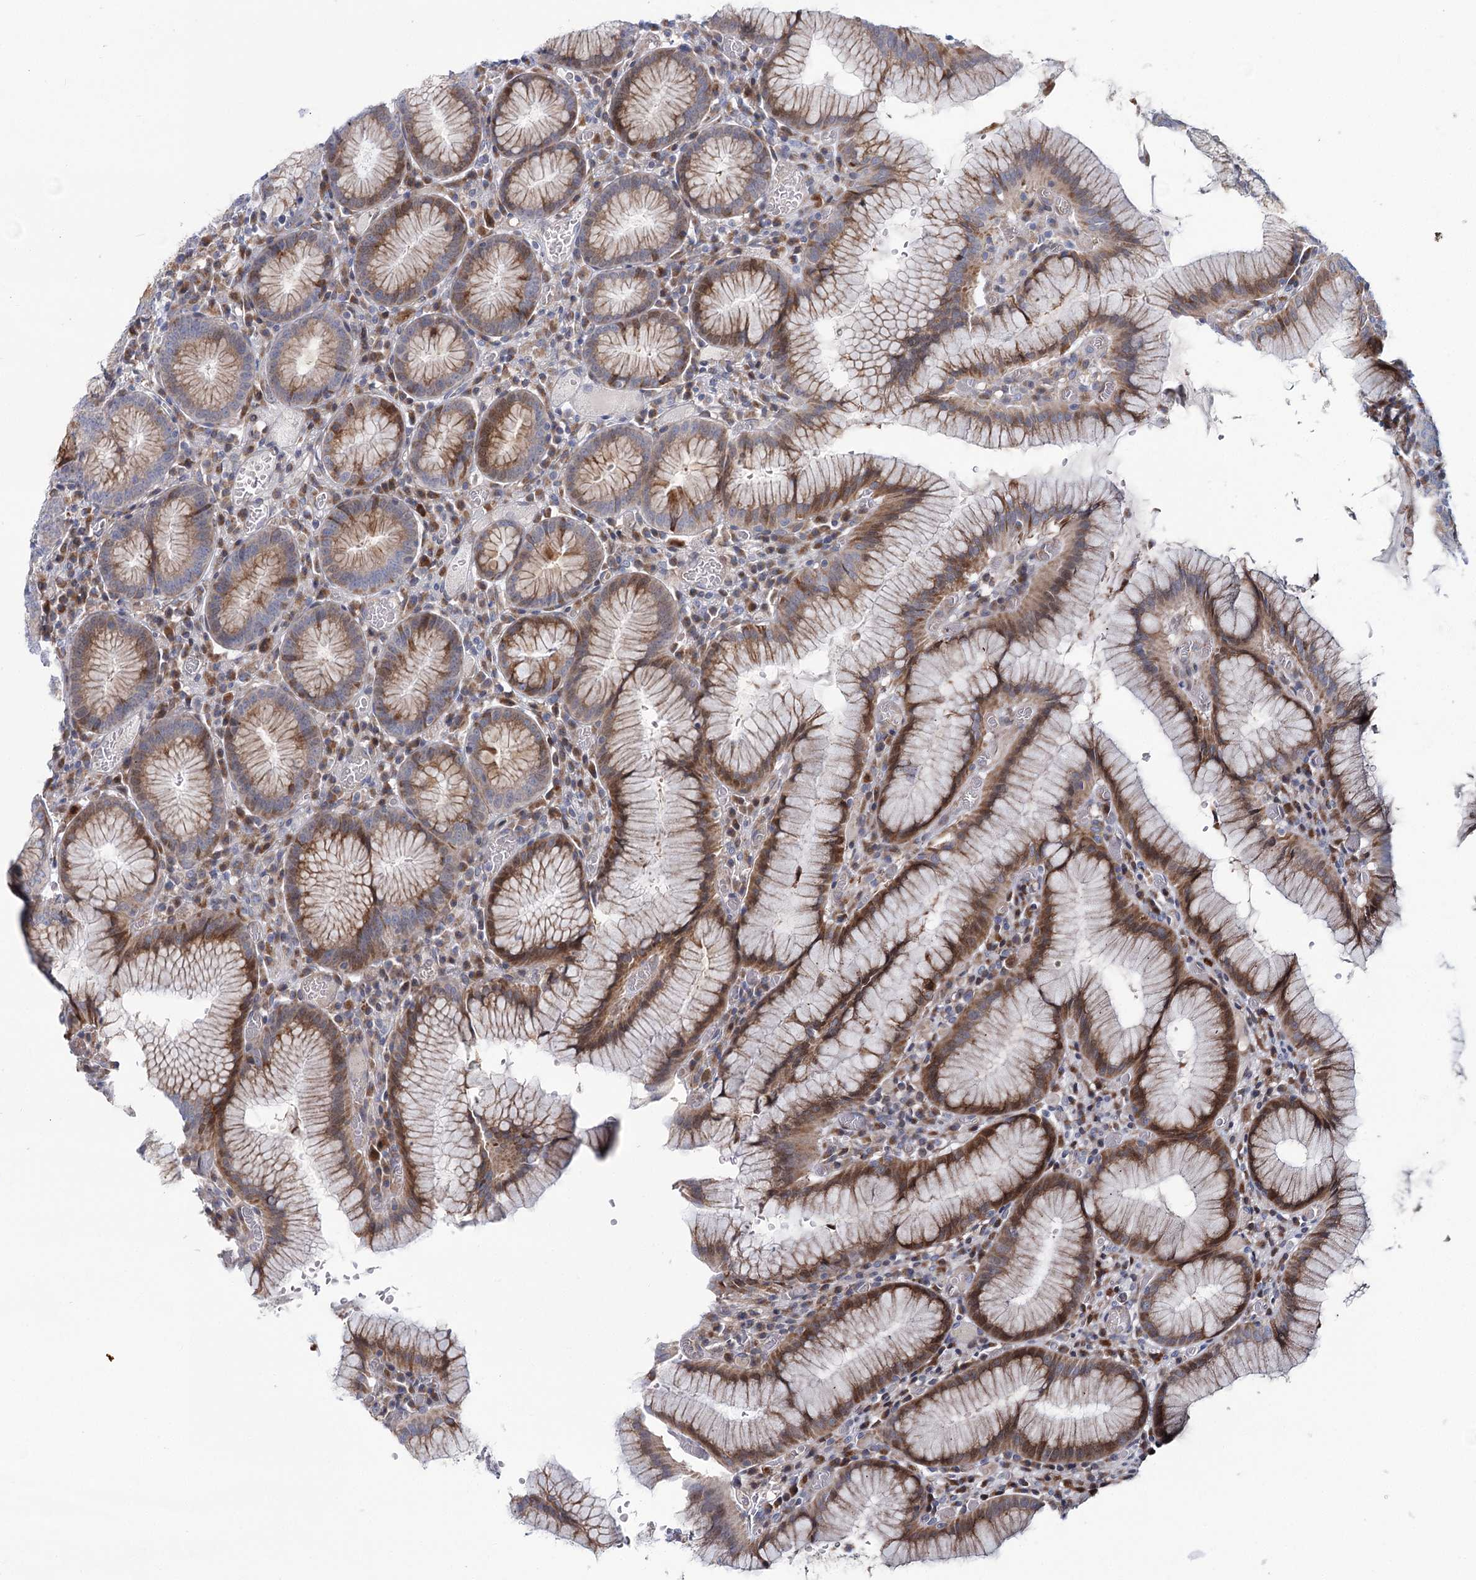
{"staining": {"intensity": "moderate", "quantity": "25%-75%", "location": "cytoplasmic/membranous"}, "tissue": "stomach", "cell_type": "Glandular cells", "image_type": "normal", "snomed": [{"axis": "morphology", "description": "Normal tissue, NOS"}, {"axis": "topography", "description": "Stomach"}], "caption": "Immunohistochemistry of benign human stomach demonstrates medium levels of moderate cytoplasmic/membranous staining in approximately 25%-75% of glandular cells.", "gene": "CPLANE1", "patient": {"sex": "male", "age": 55}}